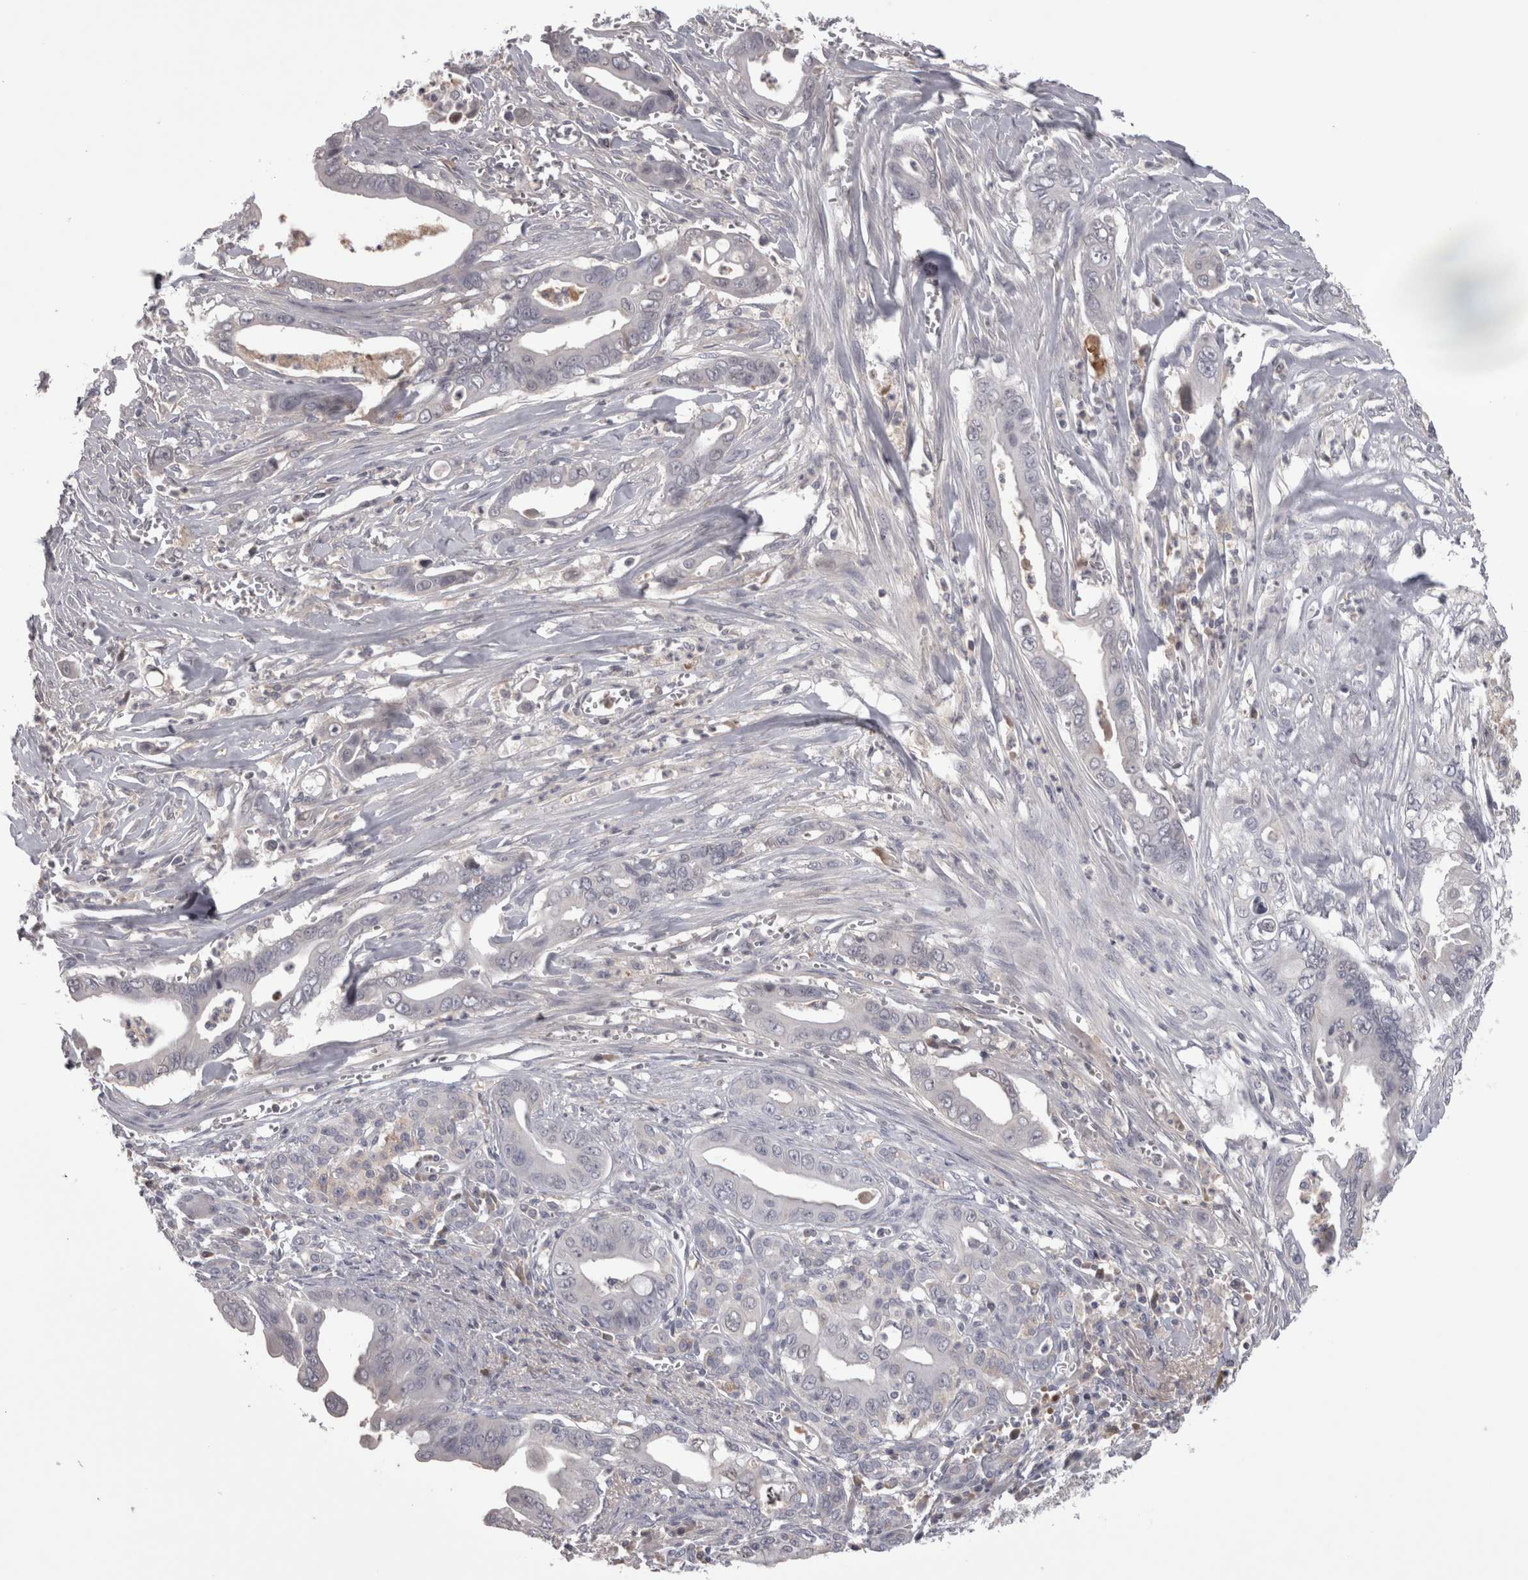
{"staining": {"intensity": "negative", "quantity": "none", "location": "none"}, "tissue": "pancreatic cancer", "cell_type": "Tumor cells", "image_type": "cancer", "snomed": [{"axis": "morphology", "description": "Adenocarcinoma, NOS"}, {"axis": "topography", "description": "Pancreas"}], "caption": "The IHC image has no significant staining in tumor cells of pancreatic cancer (adenocarcinoma) tissue.", "gene": "SAA4", "patient": {"sex": "male", "age": 59}}